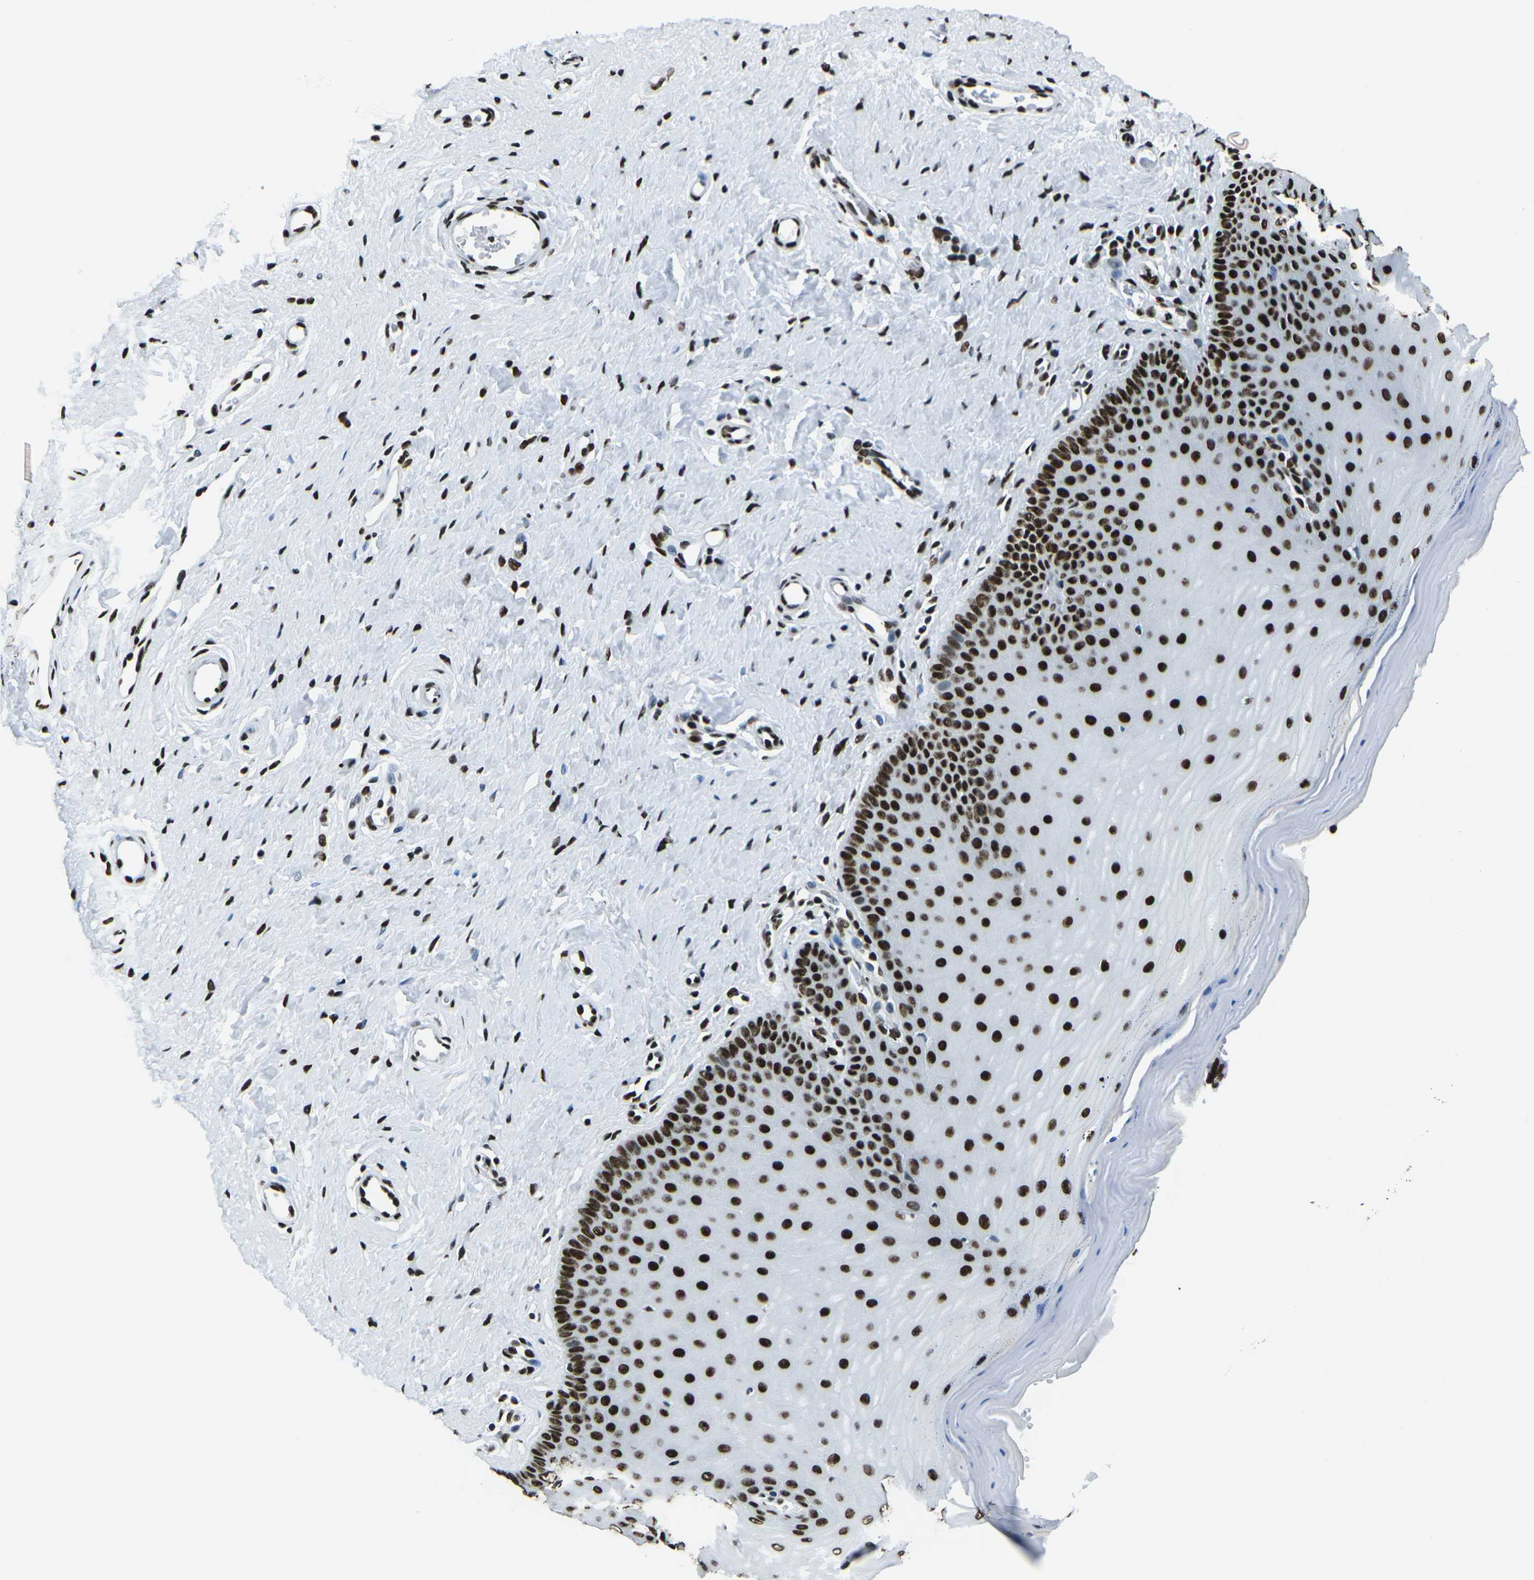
{"staining": {"intensity": "strong", "quantity": ">75%", "location": "nuclear"}, "tissue": "cervix", "cell_type": "Glandular cells", "image_type": "normal", "snomed": [{"axis": "morphology", "description": "Normal tissue, NOS"}, {"axis": "topography", "description": "Cervix"}], "caption": "Cervix stained with DAB immunohistochemistry shows high levels of strong nuclear staining in about >75% of glandular cells.", "gene": "HNRNPL", "patient": {"sex": "female", "age": 55}}